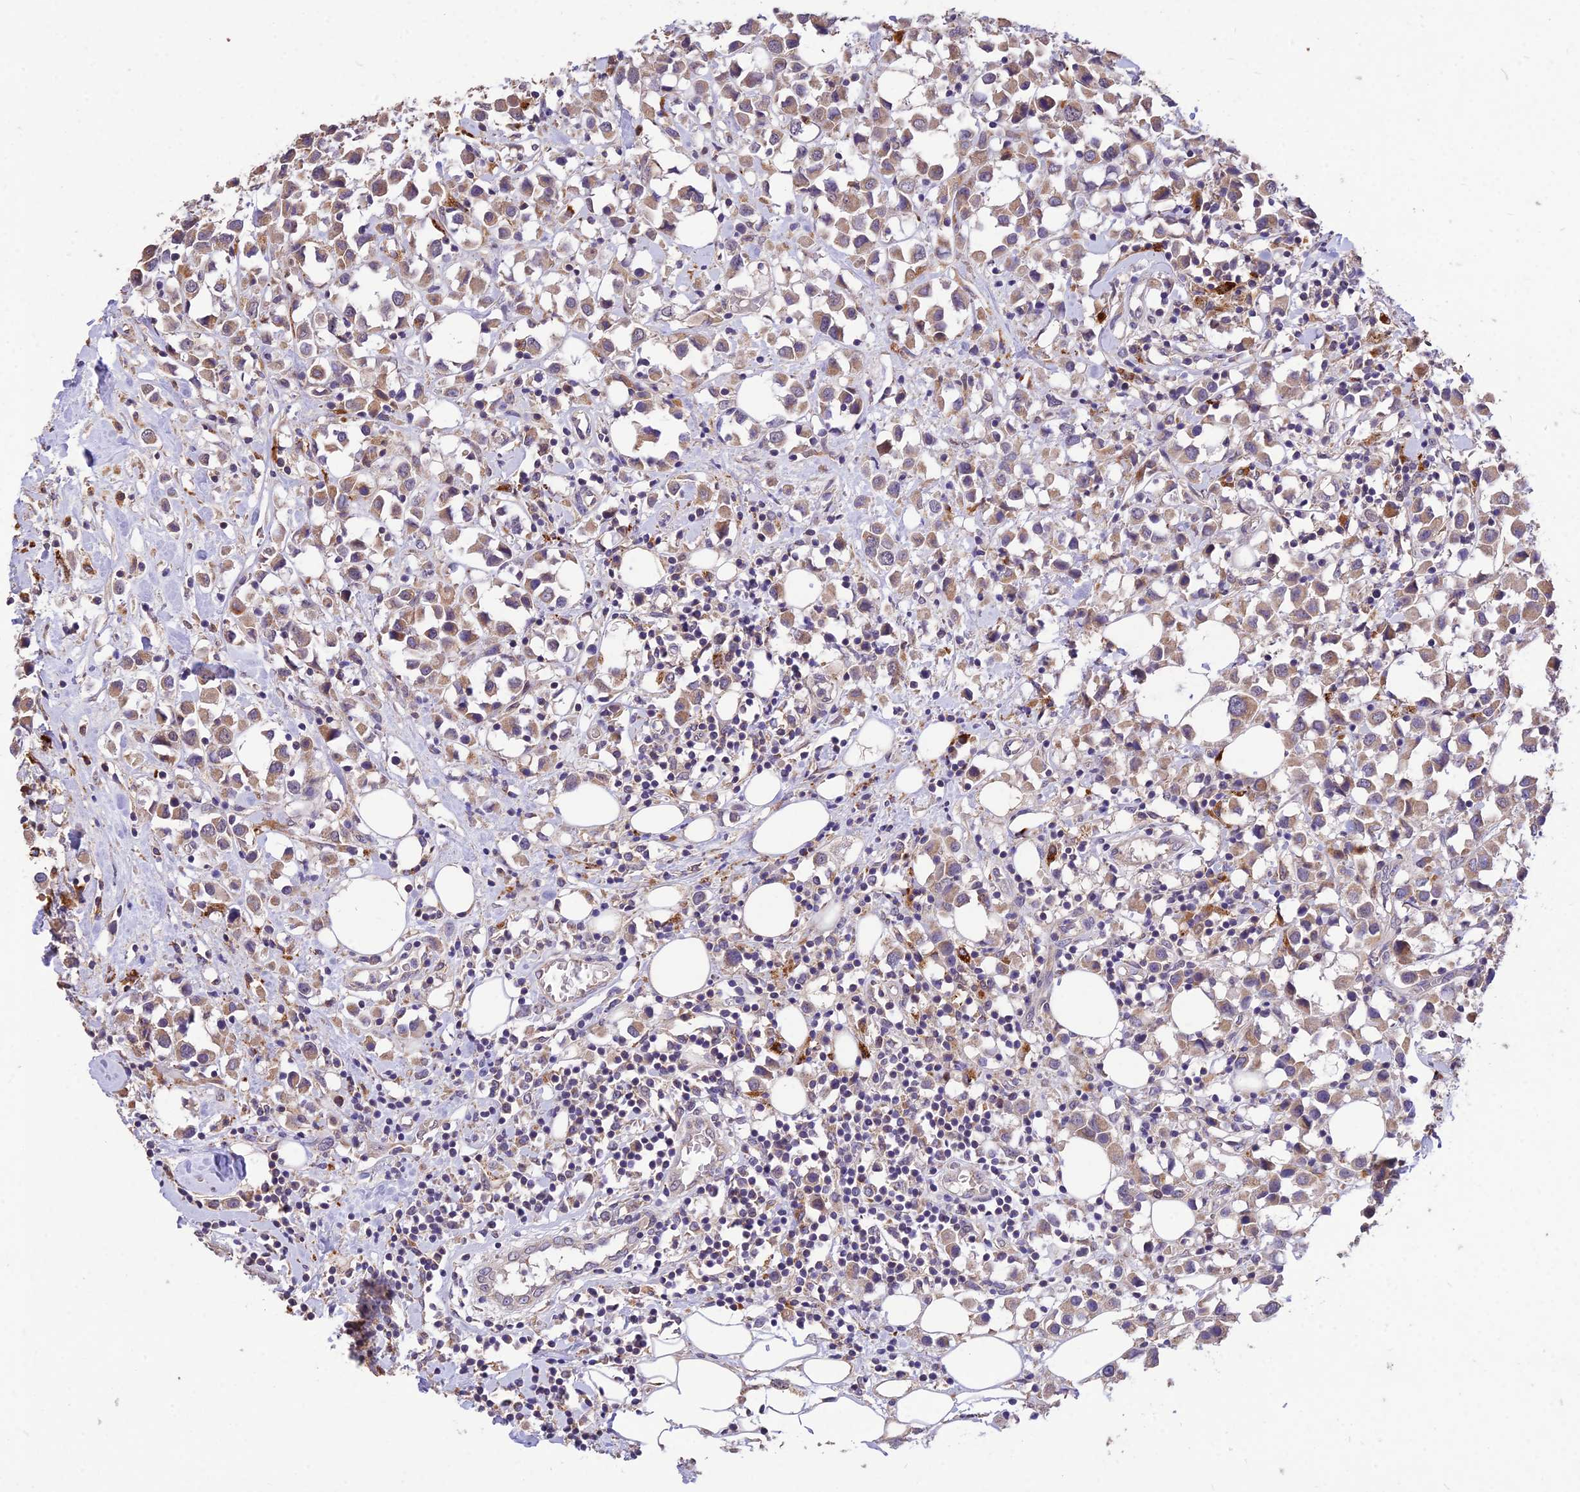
{"staining": {"intensity": "moderate", "quantity": ">75%", "location": "cytoplasmic/membranous"}, "tissue": "breast cancer", "cell_type": "Tumor cells", "image_type": "cancer", "snomed": [{"axis": "morphology", "description": "Duct carcinoma"}, {"axis": "topography", "description": "Breast"}], "caption": "Immunohistochemical staining of human breast intraductal carcinoma reveals moderate cytoplasmic/membranous protein positivity in approximately >75% of tumor cells.", "gene": "SDHD", "patient": {"sex": "female", "age": 61}}